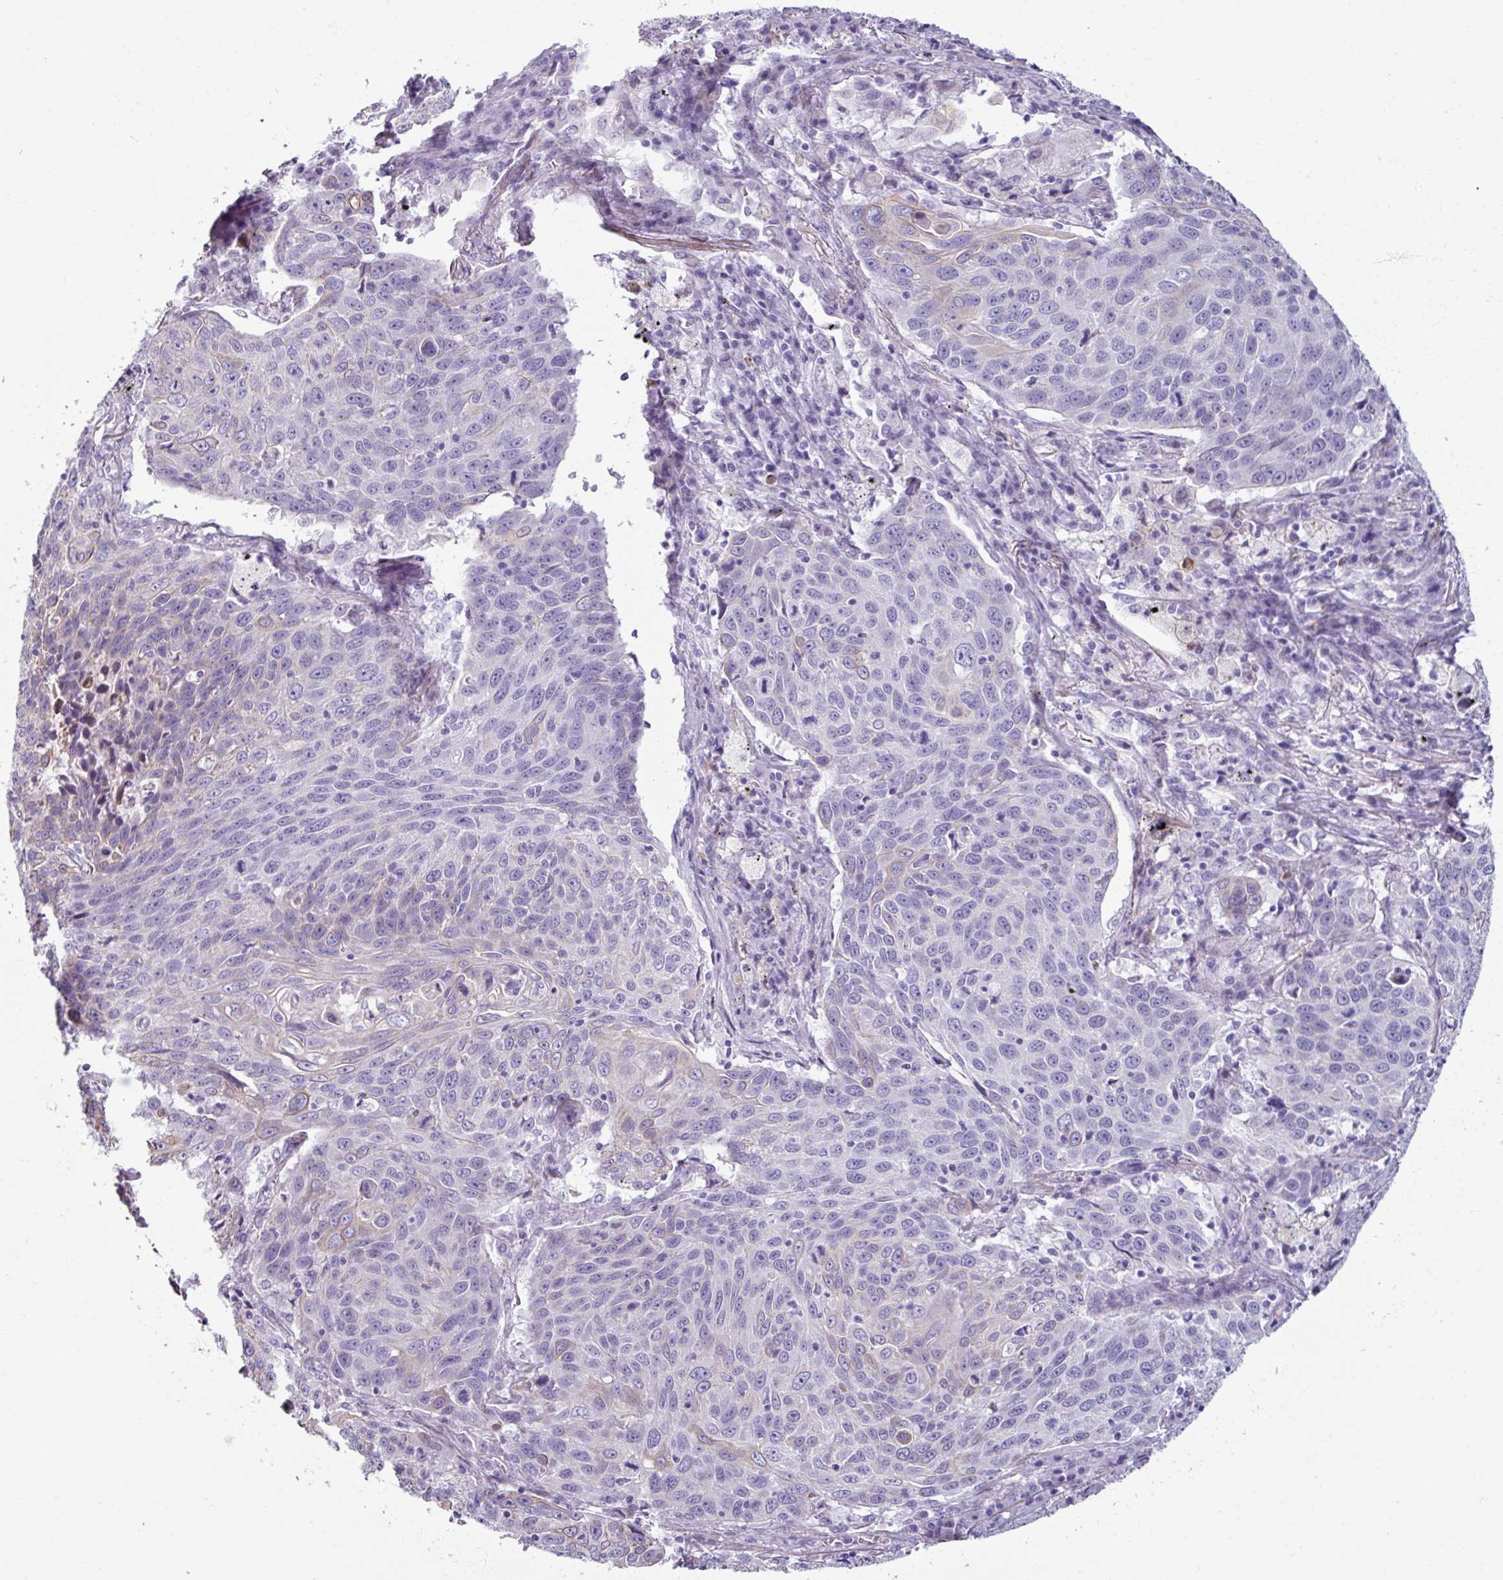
{"staining": {"intensity": "negative", "quantity": "none", "location": "none"}, "tissue": "lung cancer", "cell_type": "Tumor cells", "image_type": "cancer", "snomed": [{"axis": "morphology", "description": "Squamous cell carcinoma, NOS"}, {"axis": "topography", "description": "Lung"}], "caption": "An immunohistochemistry (IHC) photomicrograph of lung cancer is shown. There is no staining in tumor cells of lung cancer.", "gene": "SPESP1", "patient": {"sex": "male", "age": 78}}